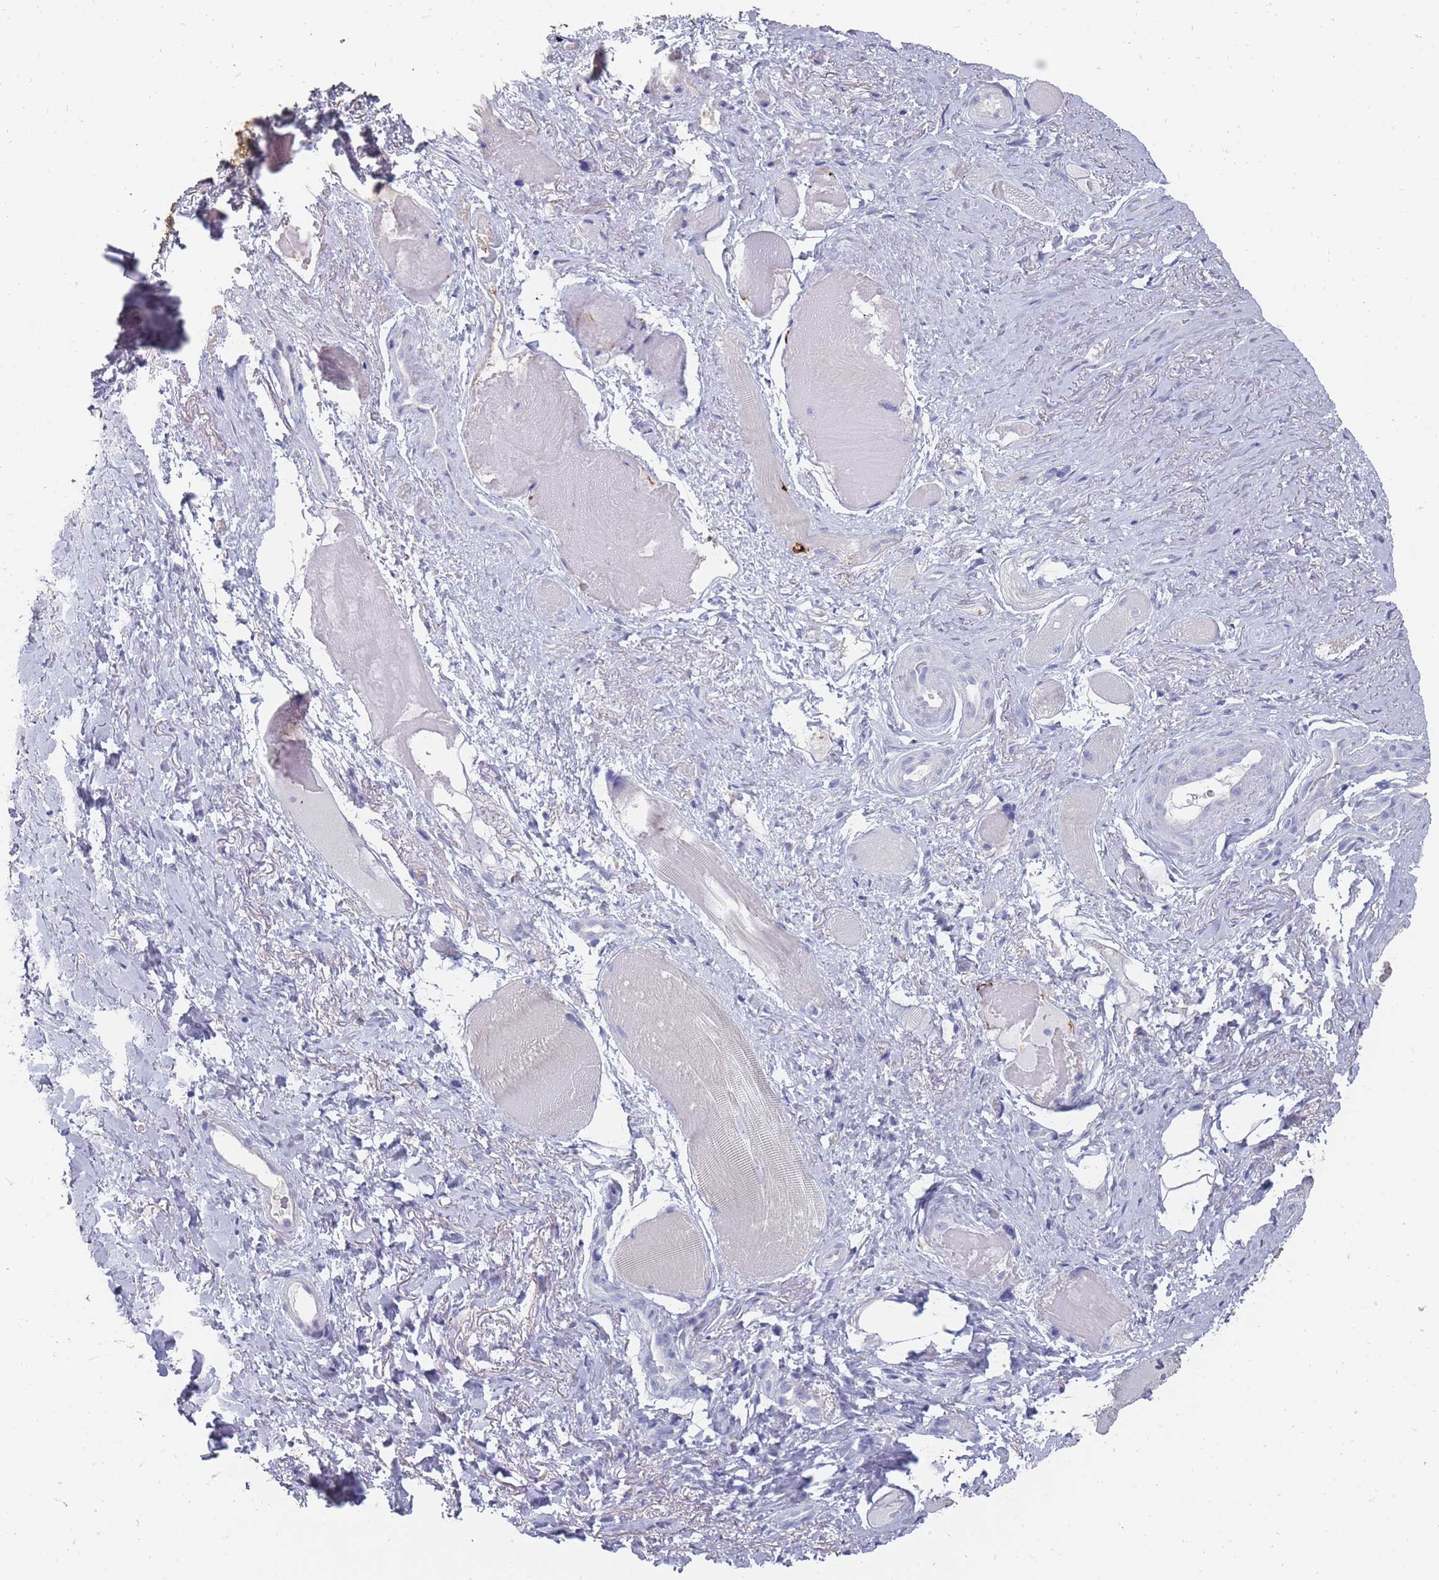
{"staining": {"intensity": "negative", "quantity": "none", "location": "none"}, "tissue": "smooth muscle", "cell_type": "Smooth muscle cells", "image_type": "normal", "snomed": [{"axis": "morphology", "description": "Normal tissue, NOS"}, {"axis": "topography", "description": "Smooth muscle"}, {"axis": "topography", "description": "Peripheral nerve tissue"}], "caption": "High power microscopy histopathology image of an immunohistochemistry (IHC) image of unremarkable smooth muscle, revealing no significant positivity in smooth muscle cells. (Brightfield microscopy of DAB (3,3'-diaminobenzidine) IHC at high magnification).", "gene": "OTULINL", "patient": {"sex": "male", "age": 69}}